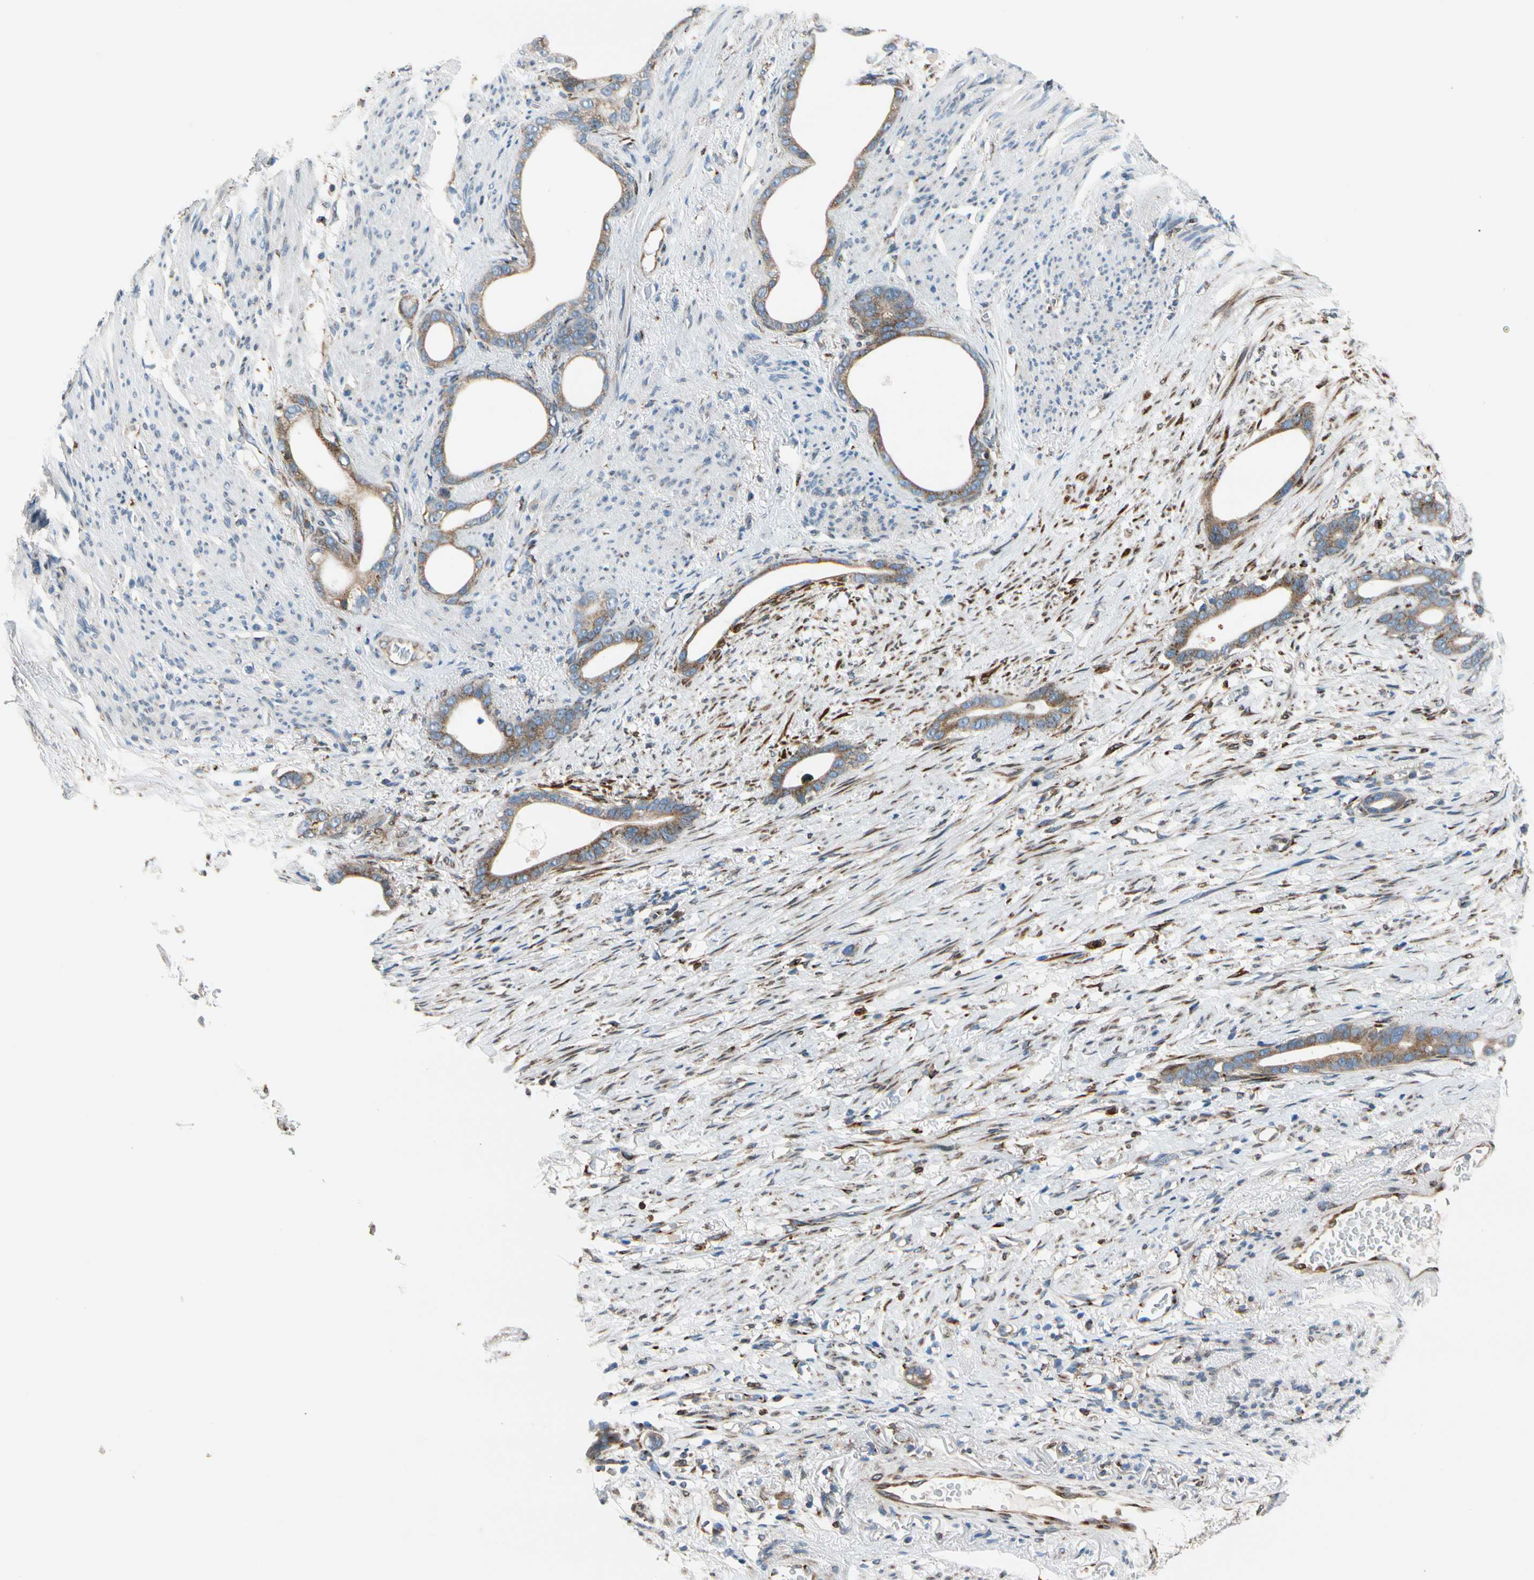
{"staining": {"intensity": "moderate", "quantity": ">75%", "location": "cytoplasmic/membranous"}, "tissue": "stomach cancer", "cell_type": "Tumor cells", "image_type": "cancer", "snomed": [{"axis": "morphology", "description": "Adenocarcinoma, NOS"}, {"axis": "topography", "description": "Stomach"}], "caption": "The histopathology image reveals a brown stain indicating the presence of a protein in the cytoplasmic/membranous of tumor cells in stomach cancer.", "gene": "NUCB1", "patient": {"sex": "female", "age": 75}}